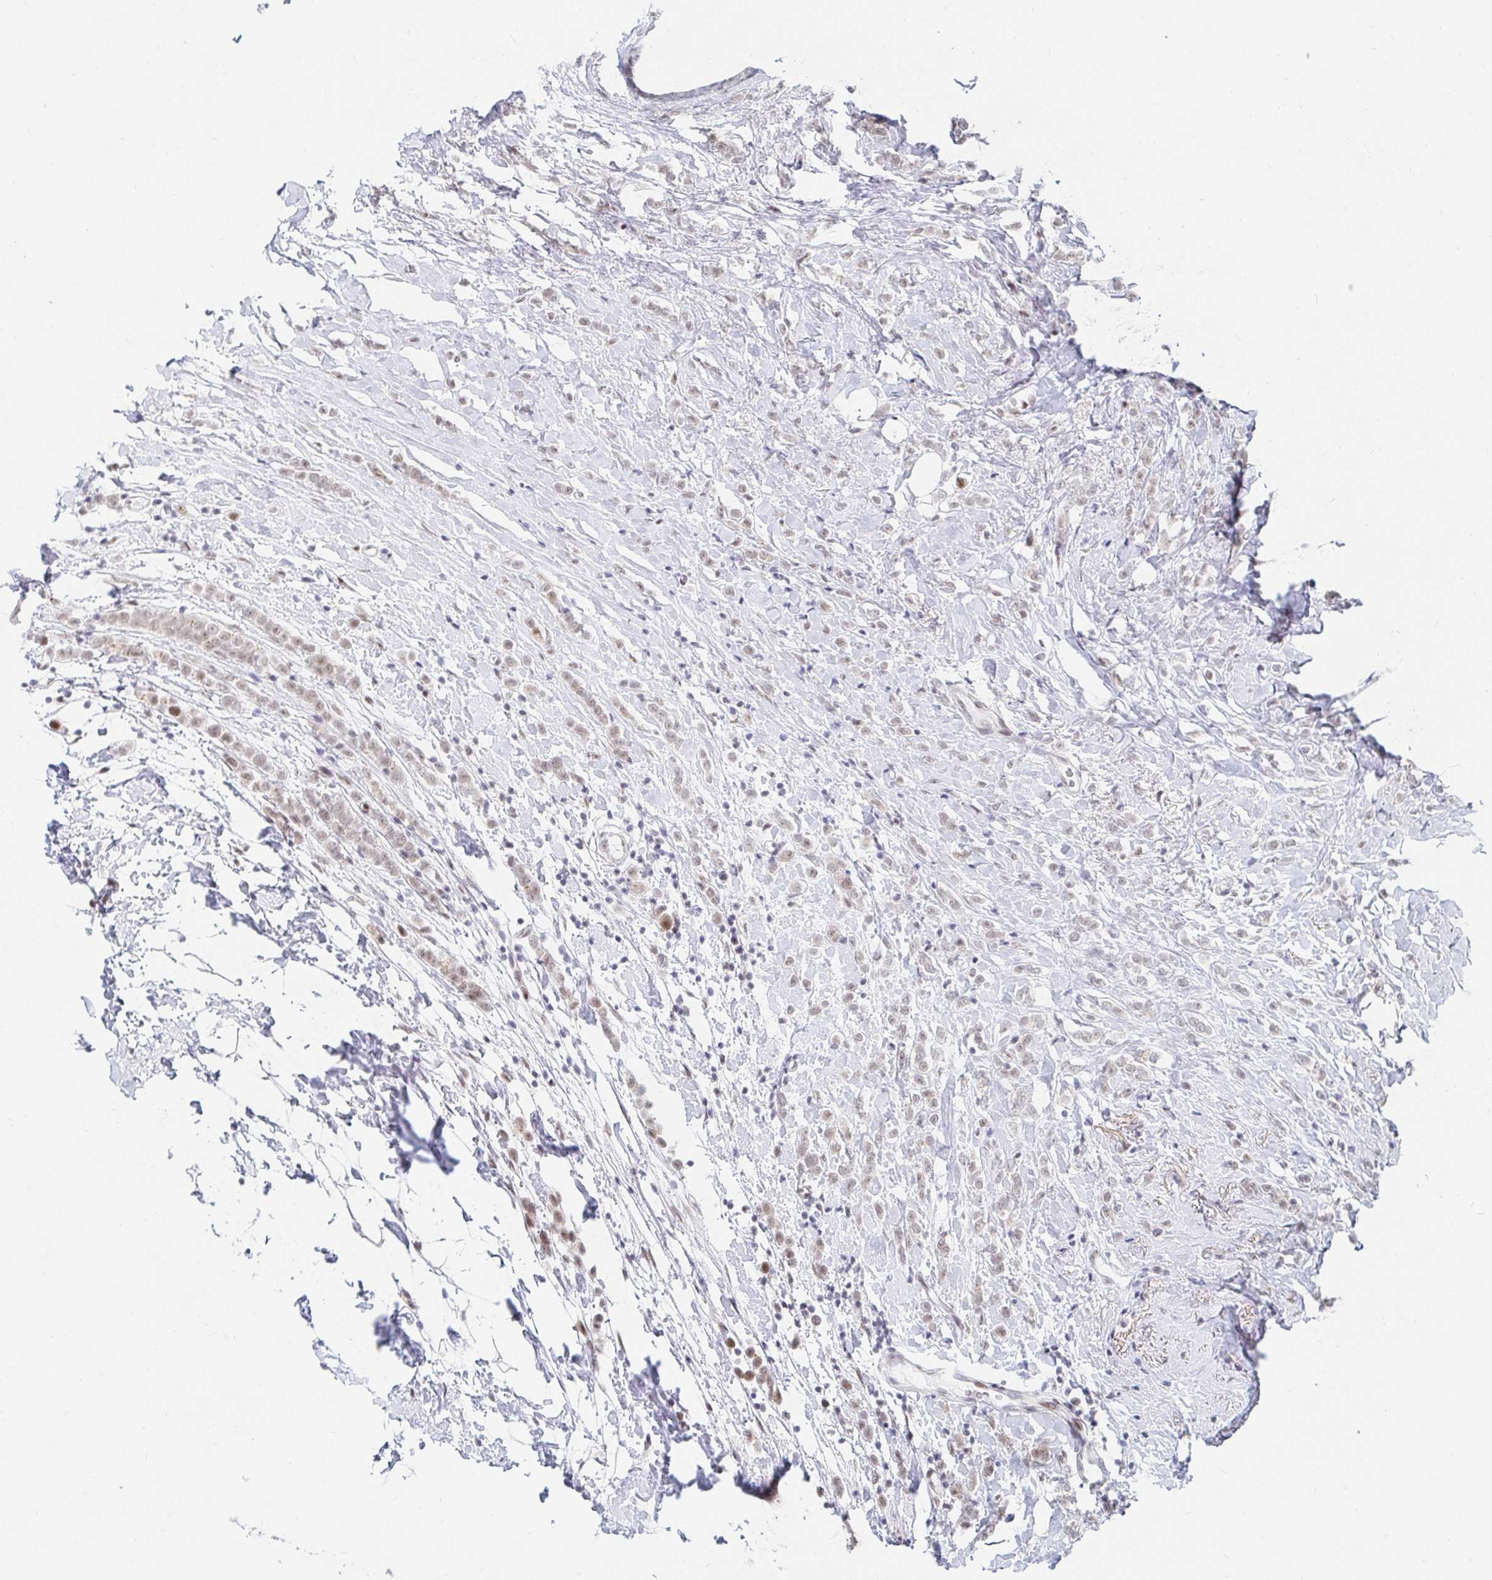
{"staining": {"intensity": "weak", "quantity": "25%-75%", "location": "nuclear"}, "tissue": "breast cancer", "cell_type": "Tumor cells", "image_type": "cancer", "snomed": [{"axis": "morphology", "description": "Lobular carcinoma"}, {"axis": "topography", "description": "Breast"}], "caption": "A low amount of weak nuclear staining is present in about 25%-75% of tumor cells in breast lobular carcinoma tissue.", "gene": "COL28A1", "patient": {"sex": "female", "age": 49}}